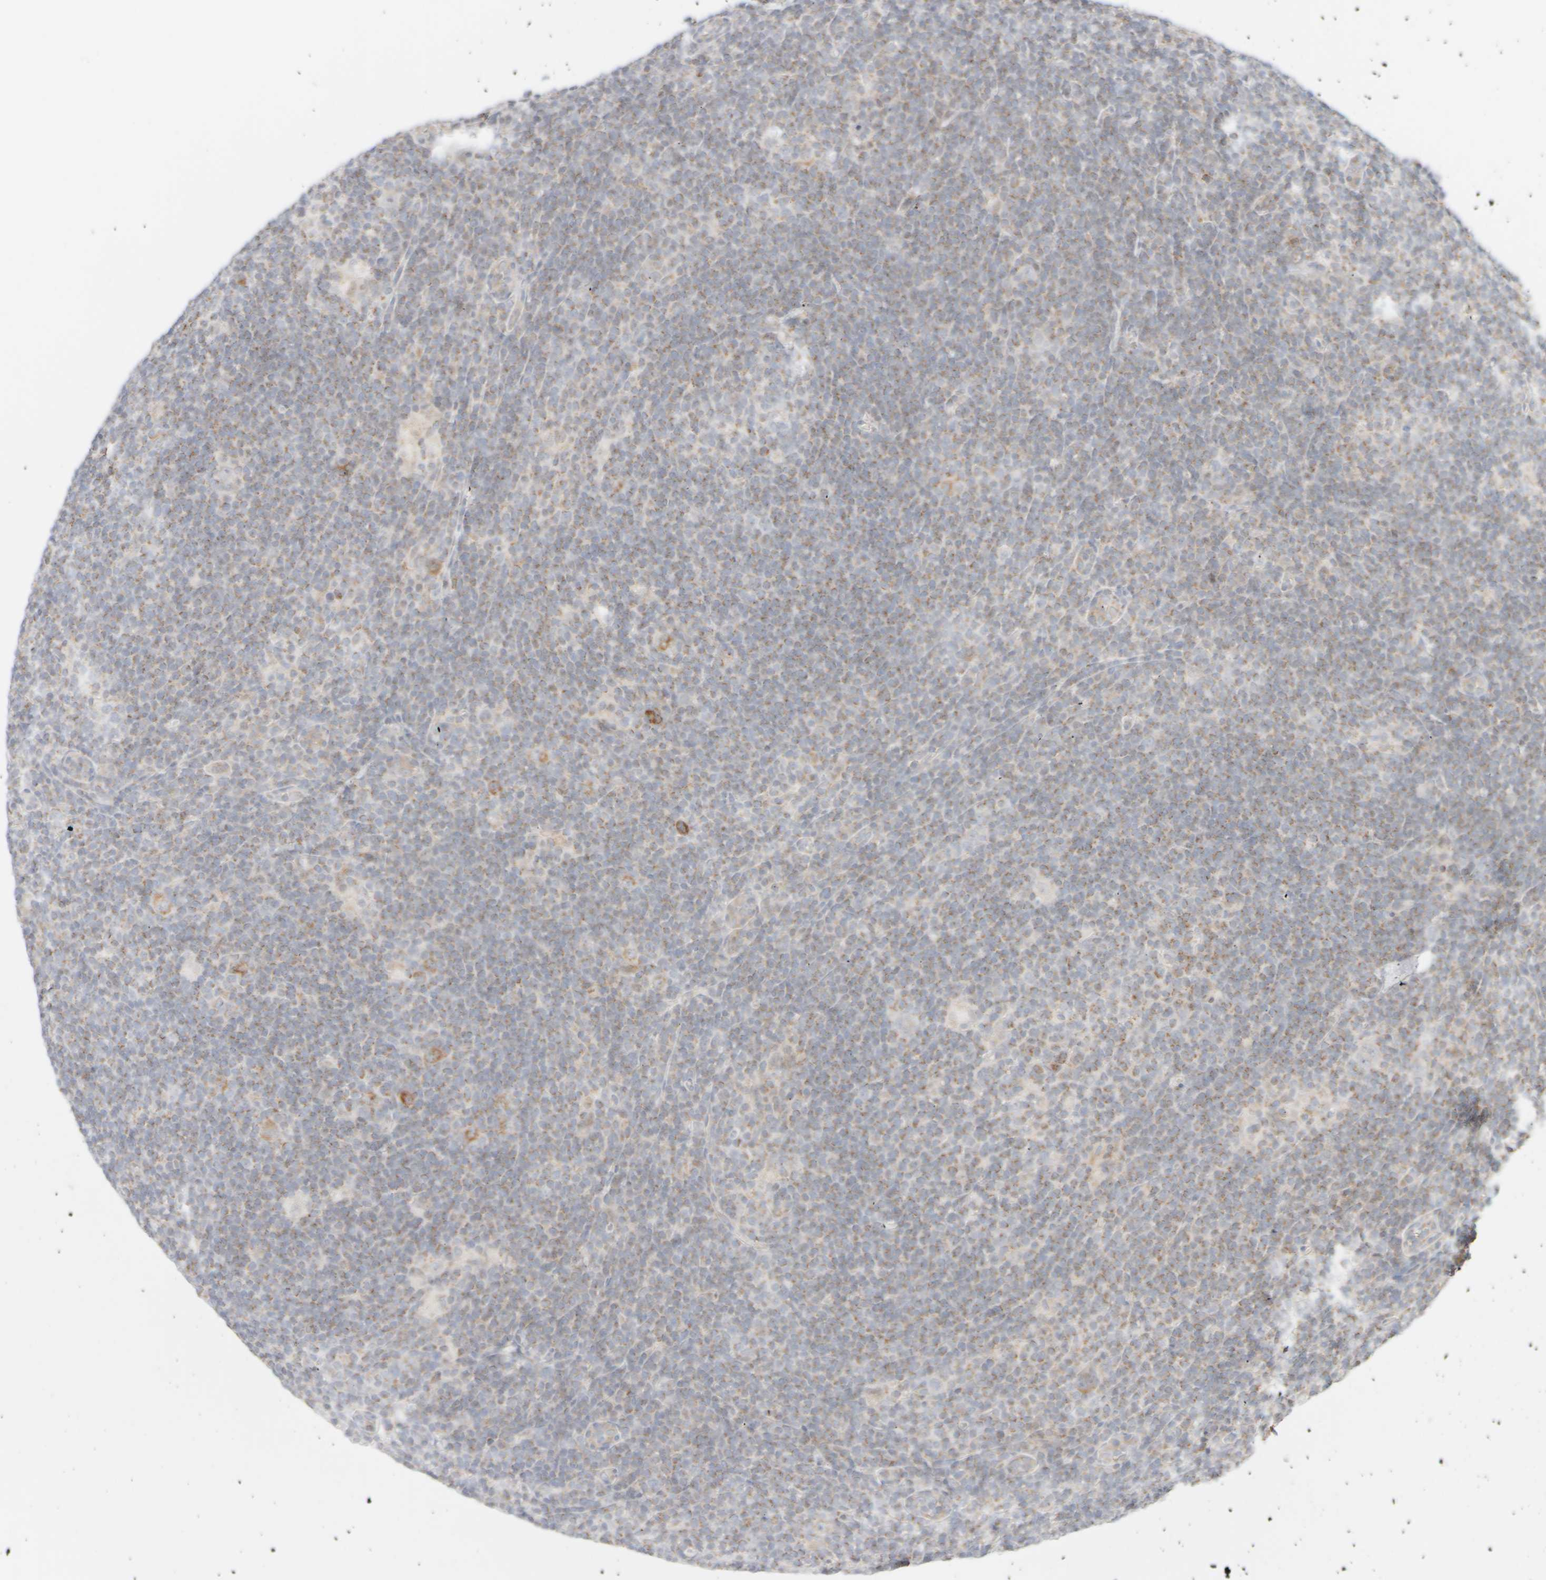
{"staining": {"intensity": "moderate", "quantity": "25%-75%", "location": "cytoplasmic/membranous"}, "tissue": "lymphoma", "cell_type": "Tumor cells", "image_type": "cancer", "snomed": [{"axis": "morphology", "description": "Hodgkin's disease, NOS"}, {"axis": "topography", "description": "Lymph node"}], "caption": "Immunohistochemical staining of Hodgkin's disease shows medium levels of moderate cytoplasmic/membranous positivity in approximately 25%-75% of tumor cells.", "gene": "PPM1K", "patient": {"sex": "female", "age": 57}}